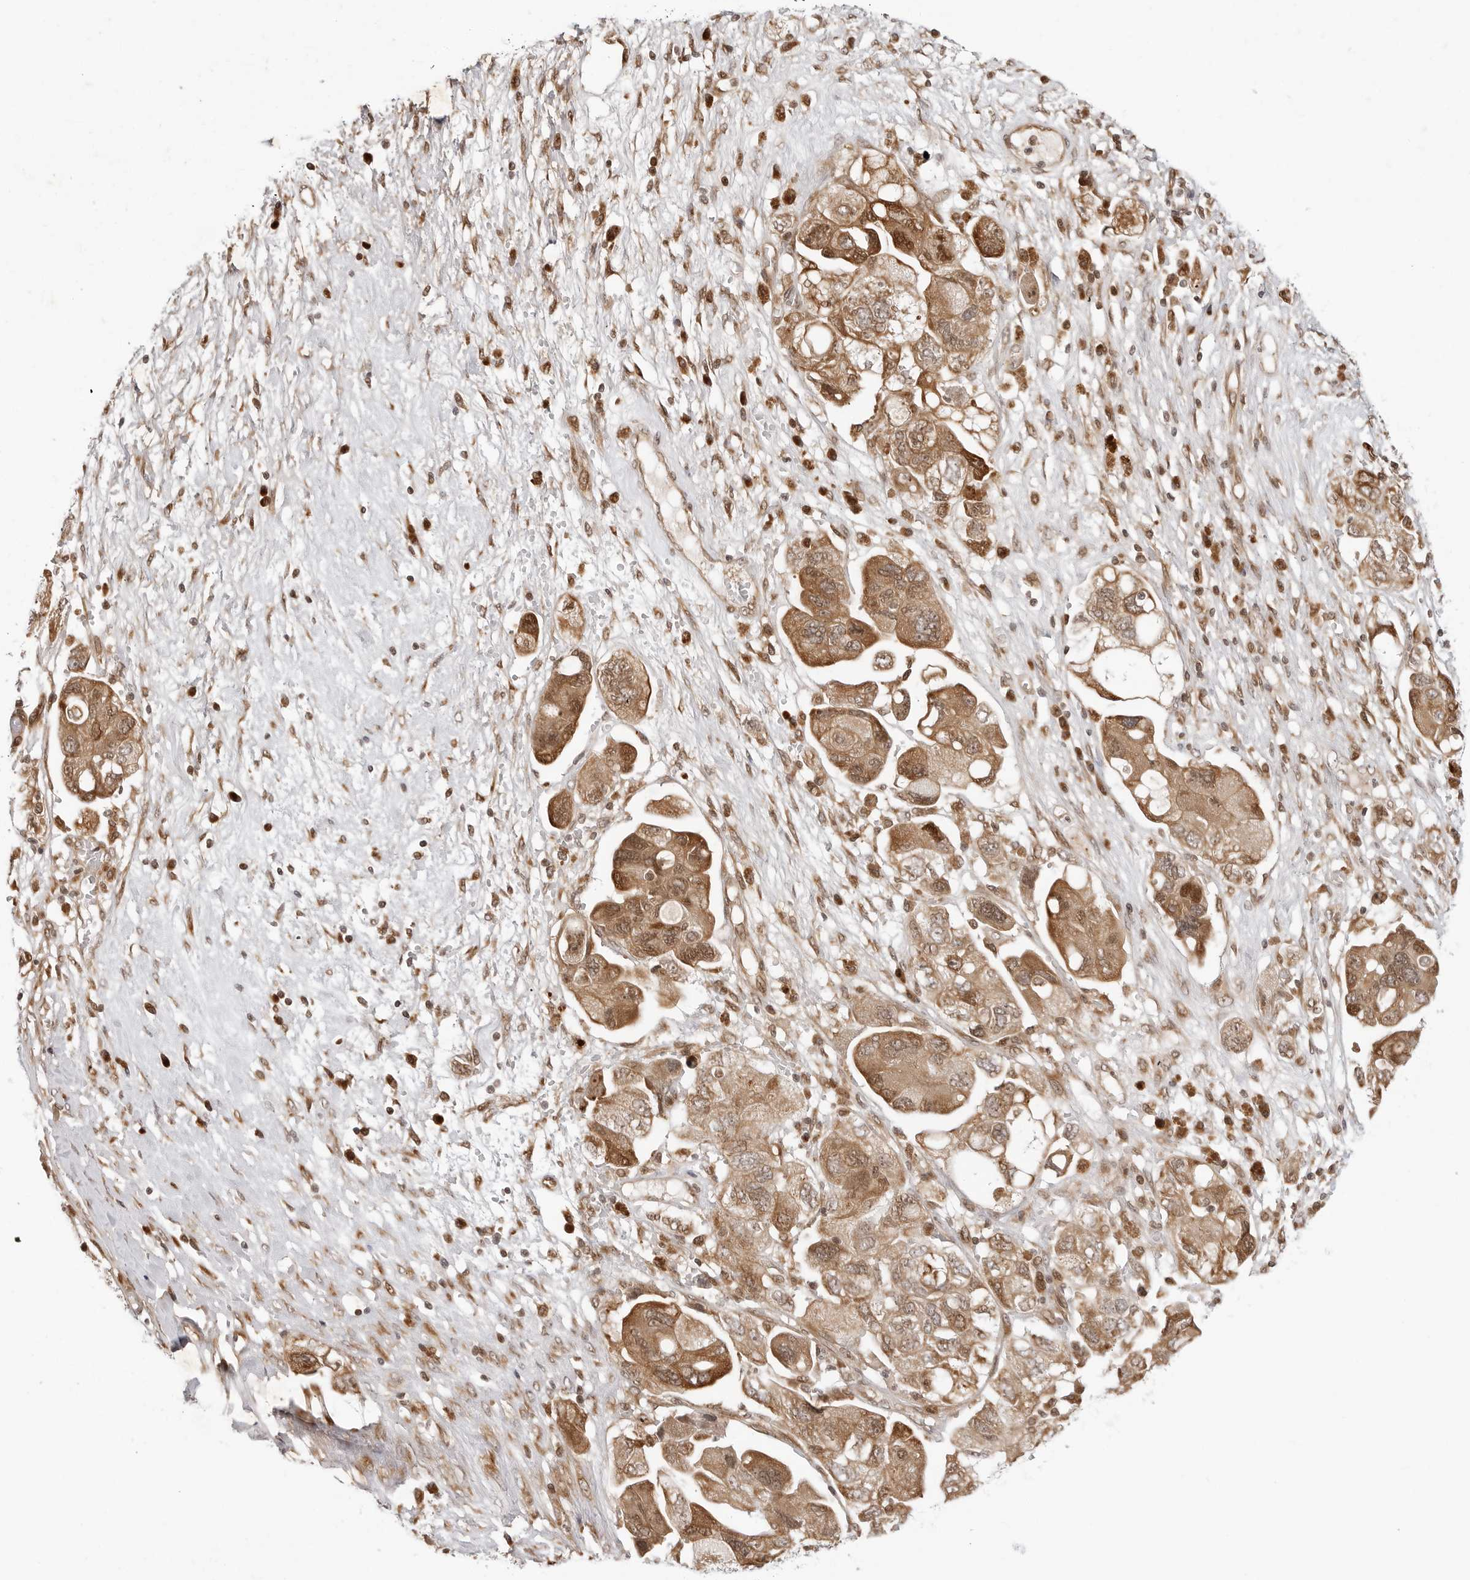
{"staining": {"intensity": "moderate", "quantity": ">75%", "location": "cytoplasmic/membranous,nuclear"}, "tissue": "ovarian cancer", "cell_type": "Tumor cells", "image_type": "cancer", "snomed": [{"axis": "morphology", "description": "Carcinoma, NOS"}, {"axis": "morphology", "description": "Cystadenocarcinoma, serous, NOS"}, {"axis": "topography", "description": "Ovary"}], "caption": "DAB (3,3'-diaminobenzidine) immunohistochemical staining of human ovarian cancer shows moderate cytoplasmic/membranous and nuclear protein positivity in about >75% of tumor cells.", "gene": "TIPRL", "patient": {"sex": "female", "age": 69}}